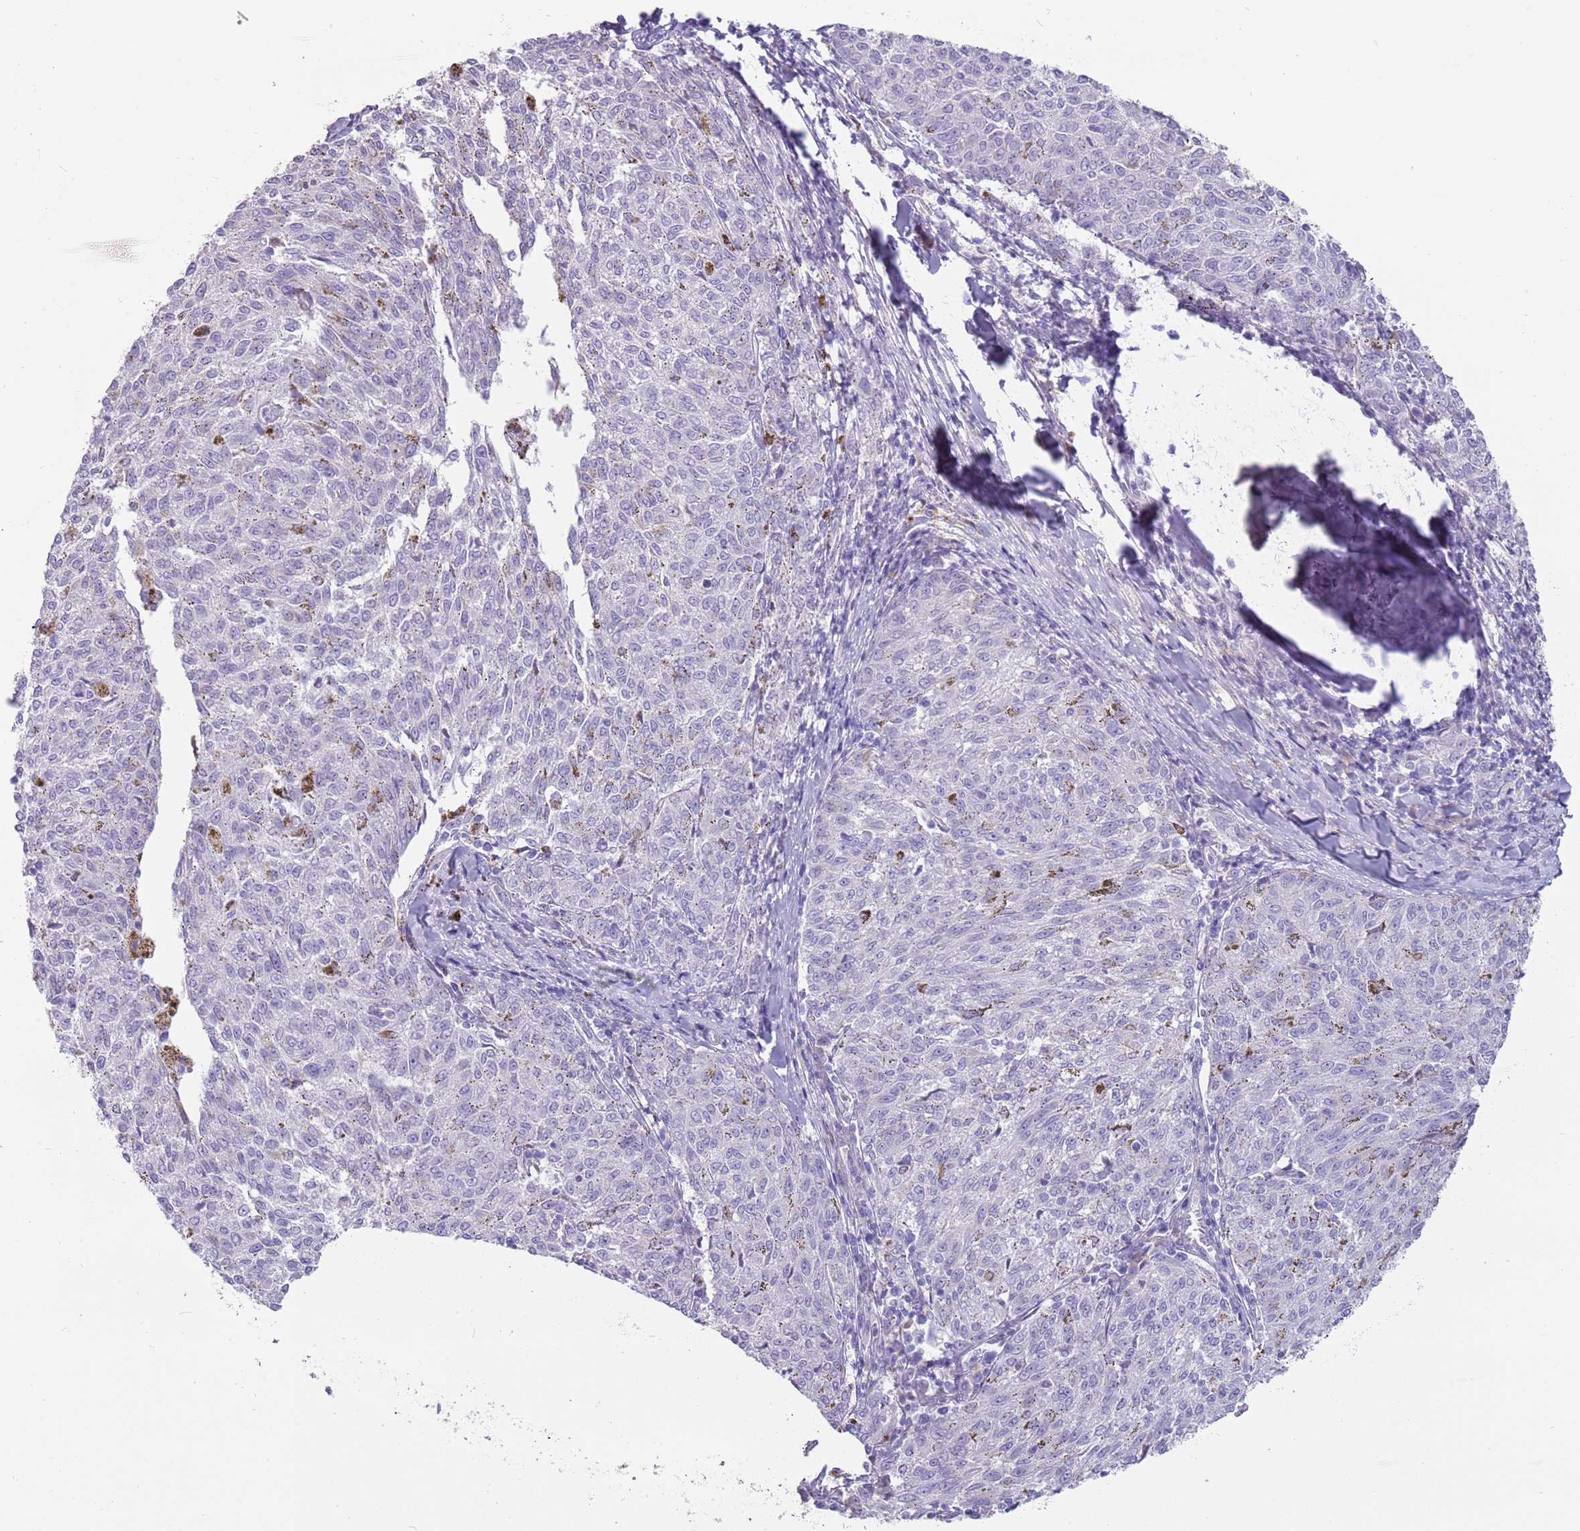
{"staining": {"intensity": "negative", "quantity": "none", "location": "none"}, "tissue": "melanoma", "cell_type": "Tumor cells", "image_type": "cancer", "snomed": [{"axis": "morphology", "description": "Malignant melanoma, NOS"}, {"axis": "topography", "description": "Skin"}], "caption": "Tumor cells are negative for protein expression in human malignant melanoma.", "gene": "DIPK1C", "patient": {"sex": "female", "age": 72}}